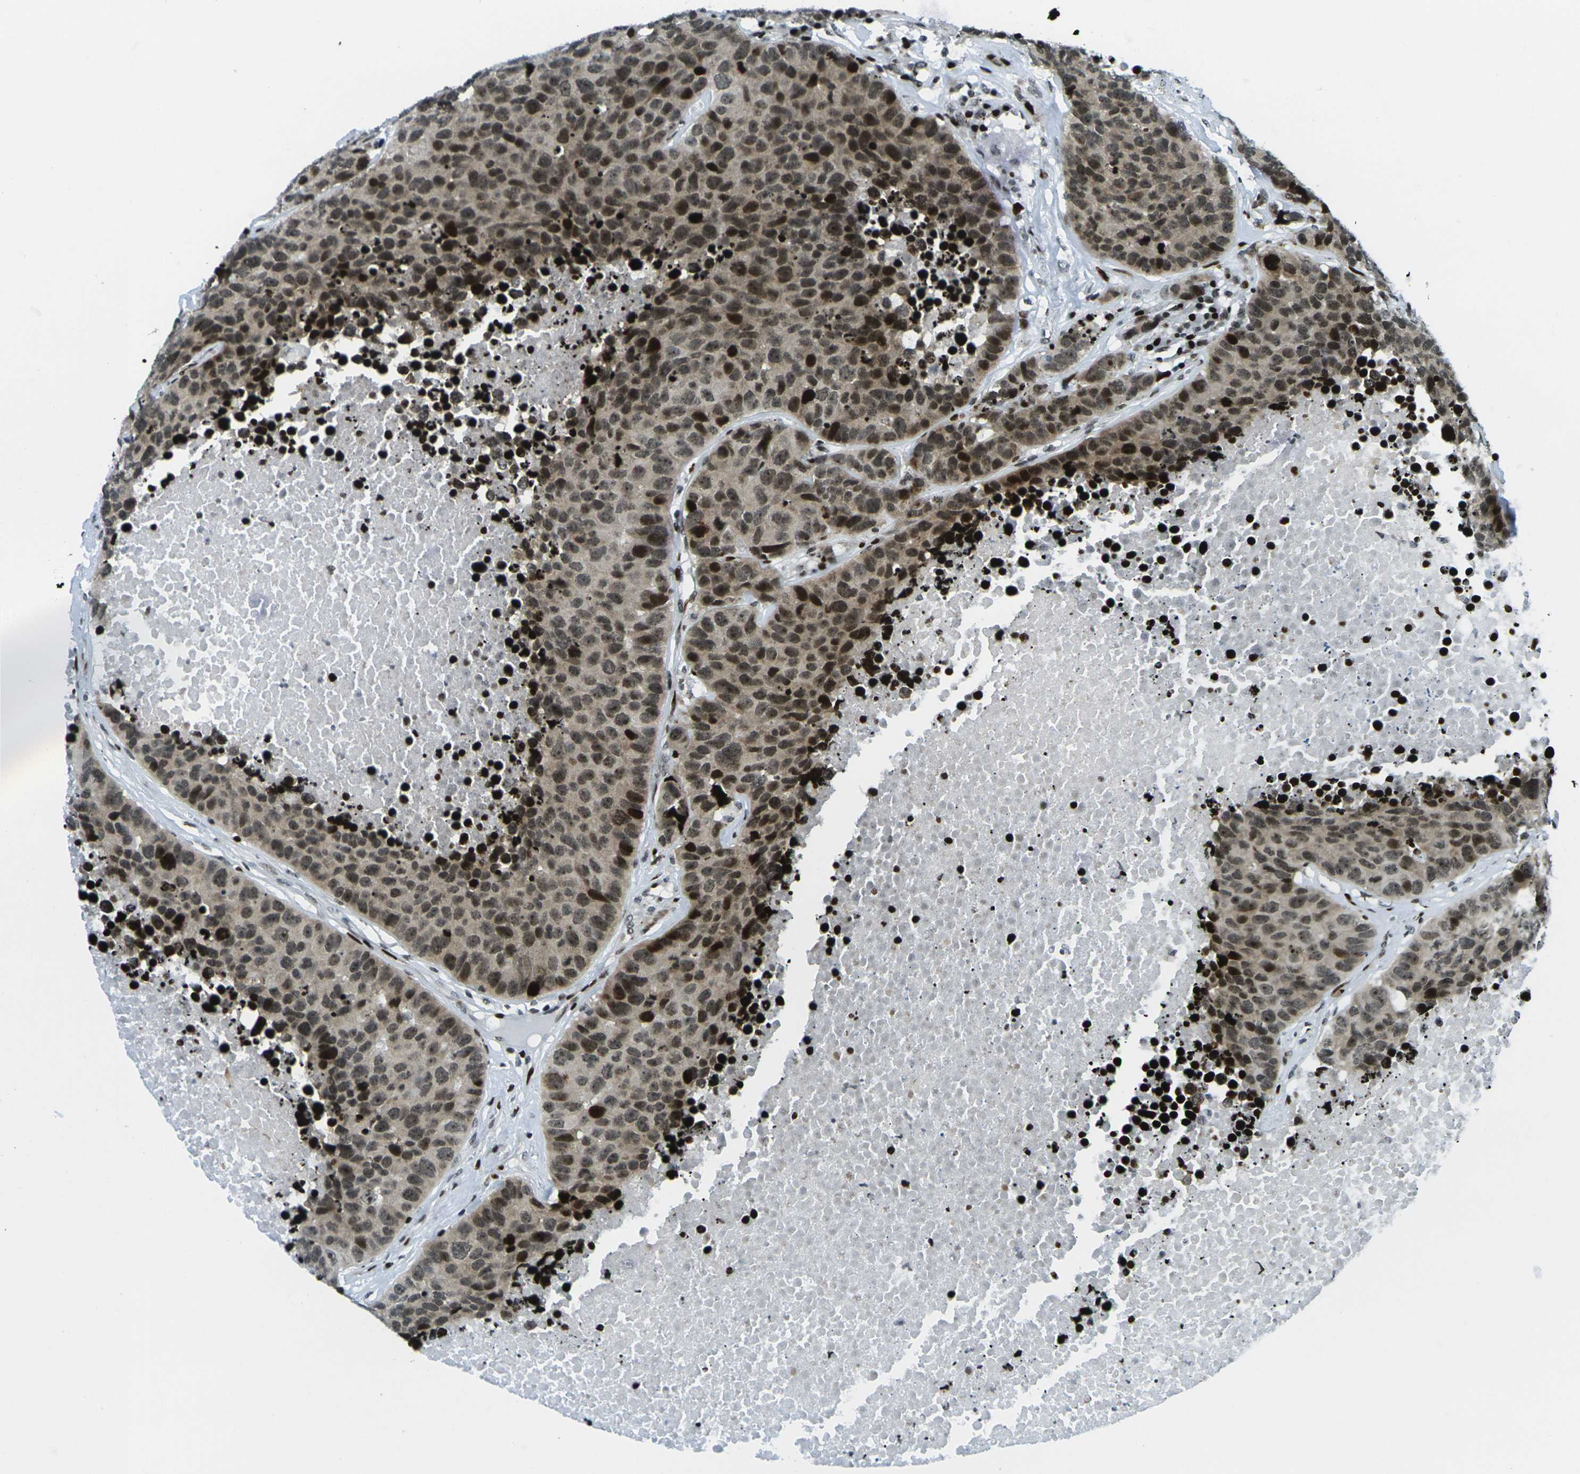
{"staining": {"intensity": "strong", "quantity": ">75%", "location": "cytoplasmic/membranous,nuclear"}, "tissue": "carcinoid", "cell_type": "Tumor cells", "image_type": "cancer", "snomed": [{"axis": "morphology", "description": "Carcinoid, malignant, NOS"}, {"axis": "topography", "description": "Lung"}], "caption": "Protein analysis of carcinoid tissue displays strong cytoplasmic/membranous and nuclear positivity in about >75% of tumor cells. Using DAB (brown) and hematoxylin (blue) stains, captured at high magnification using brightfield microscopy.", "gene": "H3-3A", "patient": {"sex": "male", "age": 60}}